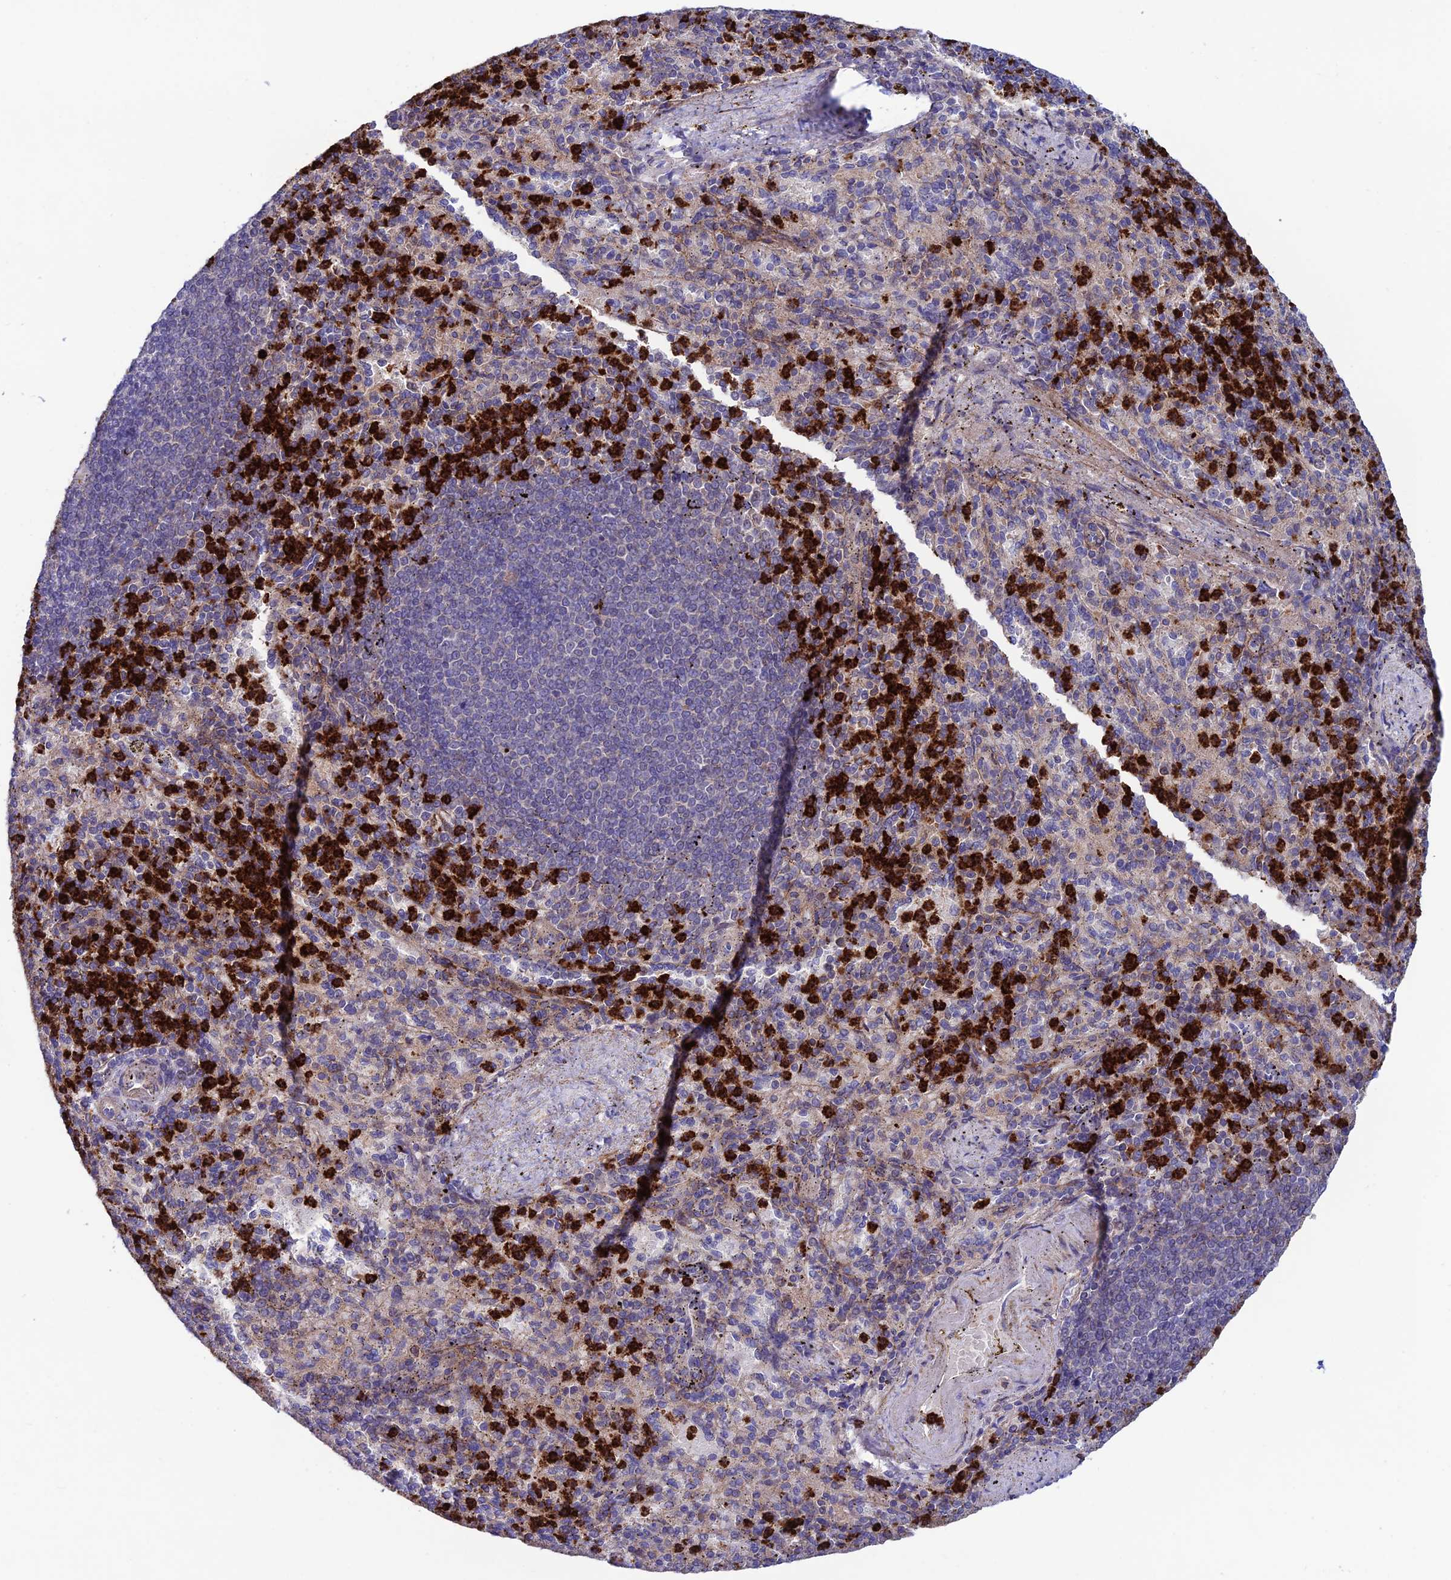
{"staining": {"intensity": "strong", "quantity": "<25%", "location": "cytoplasmic/membranous"}, "tissue": "spleen", "cell_type": "Cells in red pulp", "image_type": "normal", "snomed": [{"axis": "morphology", "description": "Normal tissue, NOS"}, {"axis": "topography", "description": "Spleen"}], "caption": "Brown immunohistochemical staining in unremarkable spleen reveals strong cytoplasmic/membranous expression in about <25% of cells in red pulp.", "gene": "COL6A6", "patient": {"sex": "female", "age": 74}}